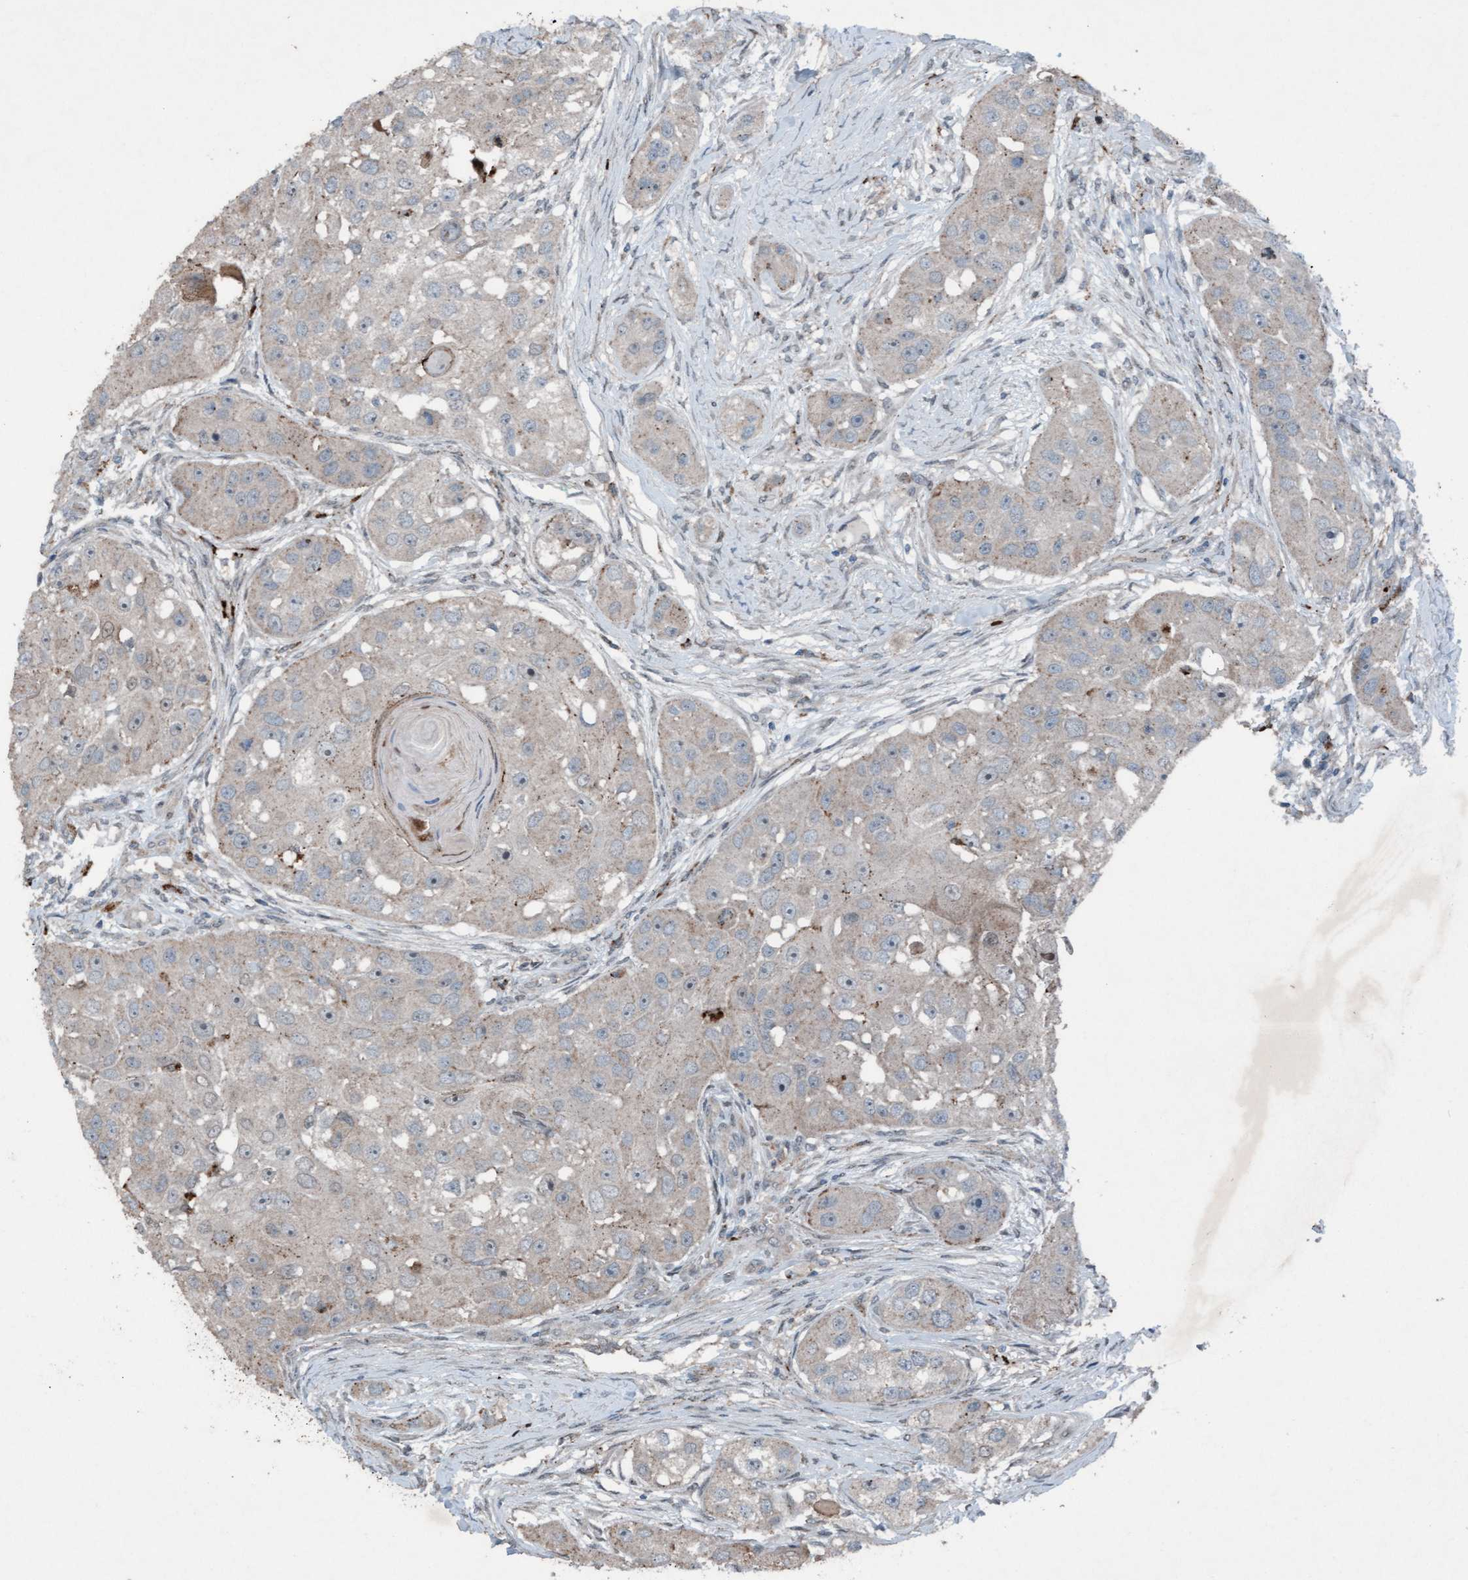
{"staining": {"intensity": "negative", "quantity": "none", "location": "none"}, "tissue": "head and neck cancer", "cell_type": "Tumor cells", "image_type": "cancer", "snomed": [{"axis": "morphology", "description": "Normal tissue, NOS"}, {"axis": "morphology", "description": "Squamous cell carcinoma, NOS"}, {"axis": "topography", "description": "Skeletal muscle"}, {"axis": "topography", "description": "Head-Neck"}], "caption": "IHC micrograph of head and neck squamous cell carcinoma stained for a protein (brown), which demonstrates no expression in tumor cells.", "gene": "PLXNB2", "patient": {"sex": "male", "age": 51}}